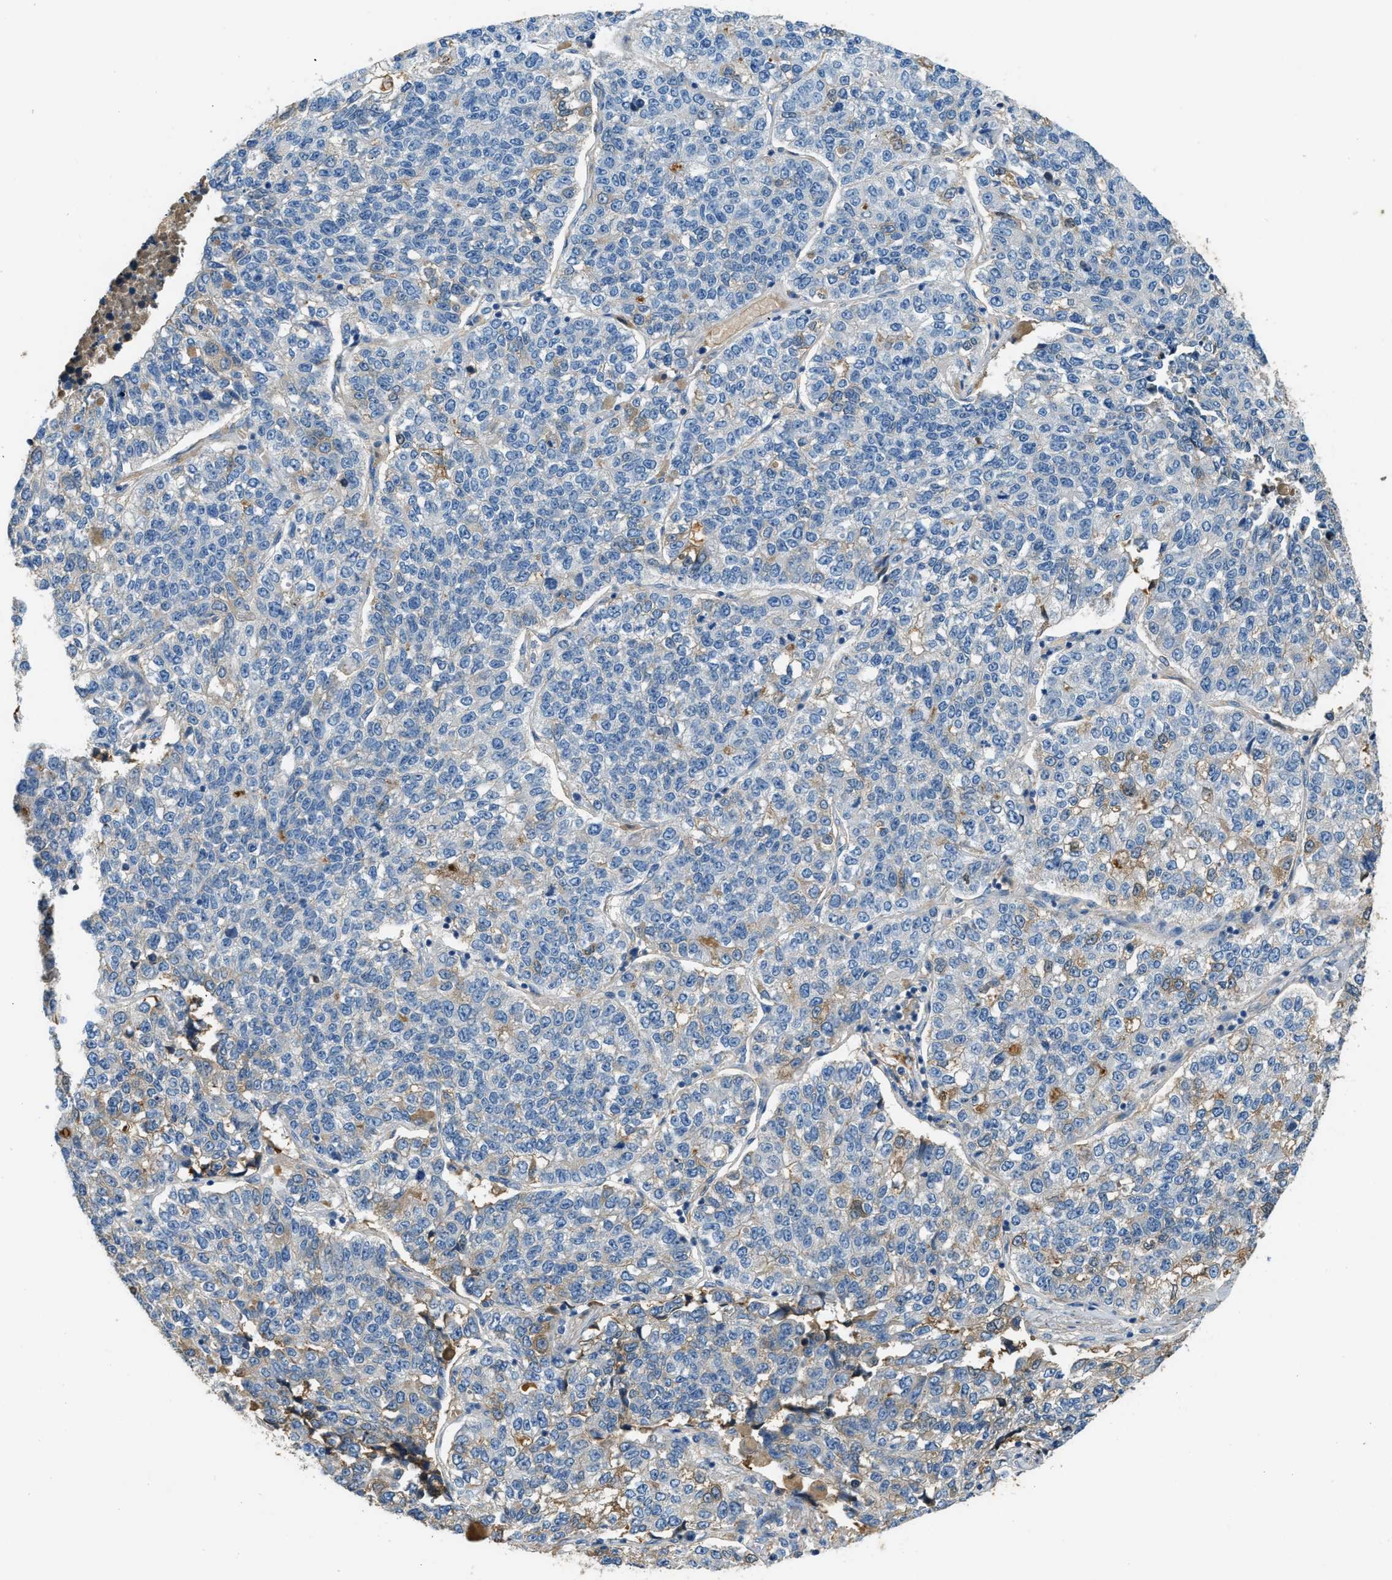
{"staining": {"intensity": "moderate", "quantity": "<25%", "location": "cytoplasmic/membranous"}, "tissue": "lung cancer", "cell_type": "Tumor cells", "image_type": "cancer", "snomed": [{"axis": "morphology", "description": "Adenocarcinoma, NOS"}, {"axis": "topography", "description": "Lung"}], "caption": "Protein expression analysis of lung cancer (adenocarcinoma) exhibits moderate cytoplasmic/membranous staining in approximately <25% of tumor cells.", "gene": "STC1", "patient": {"sex": "male", "age": 49}}